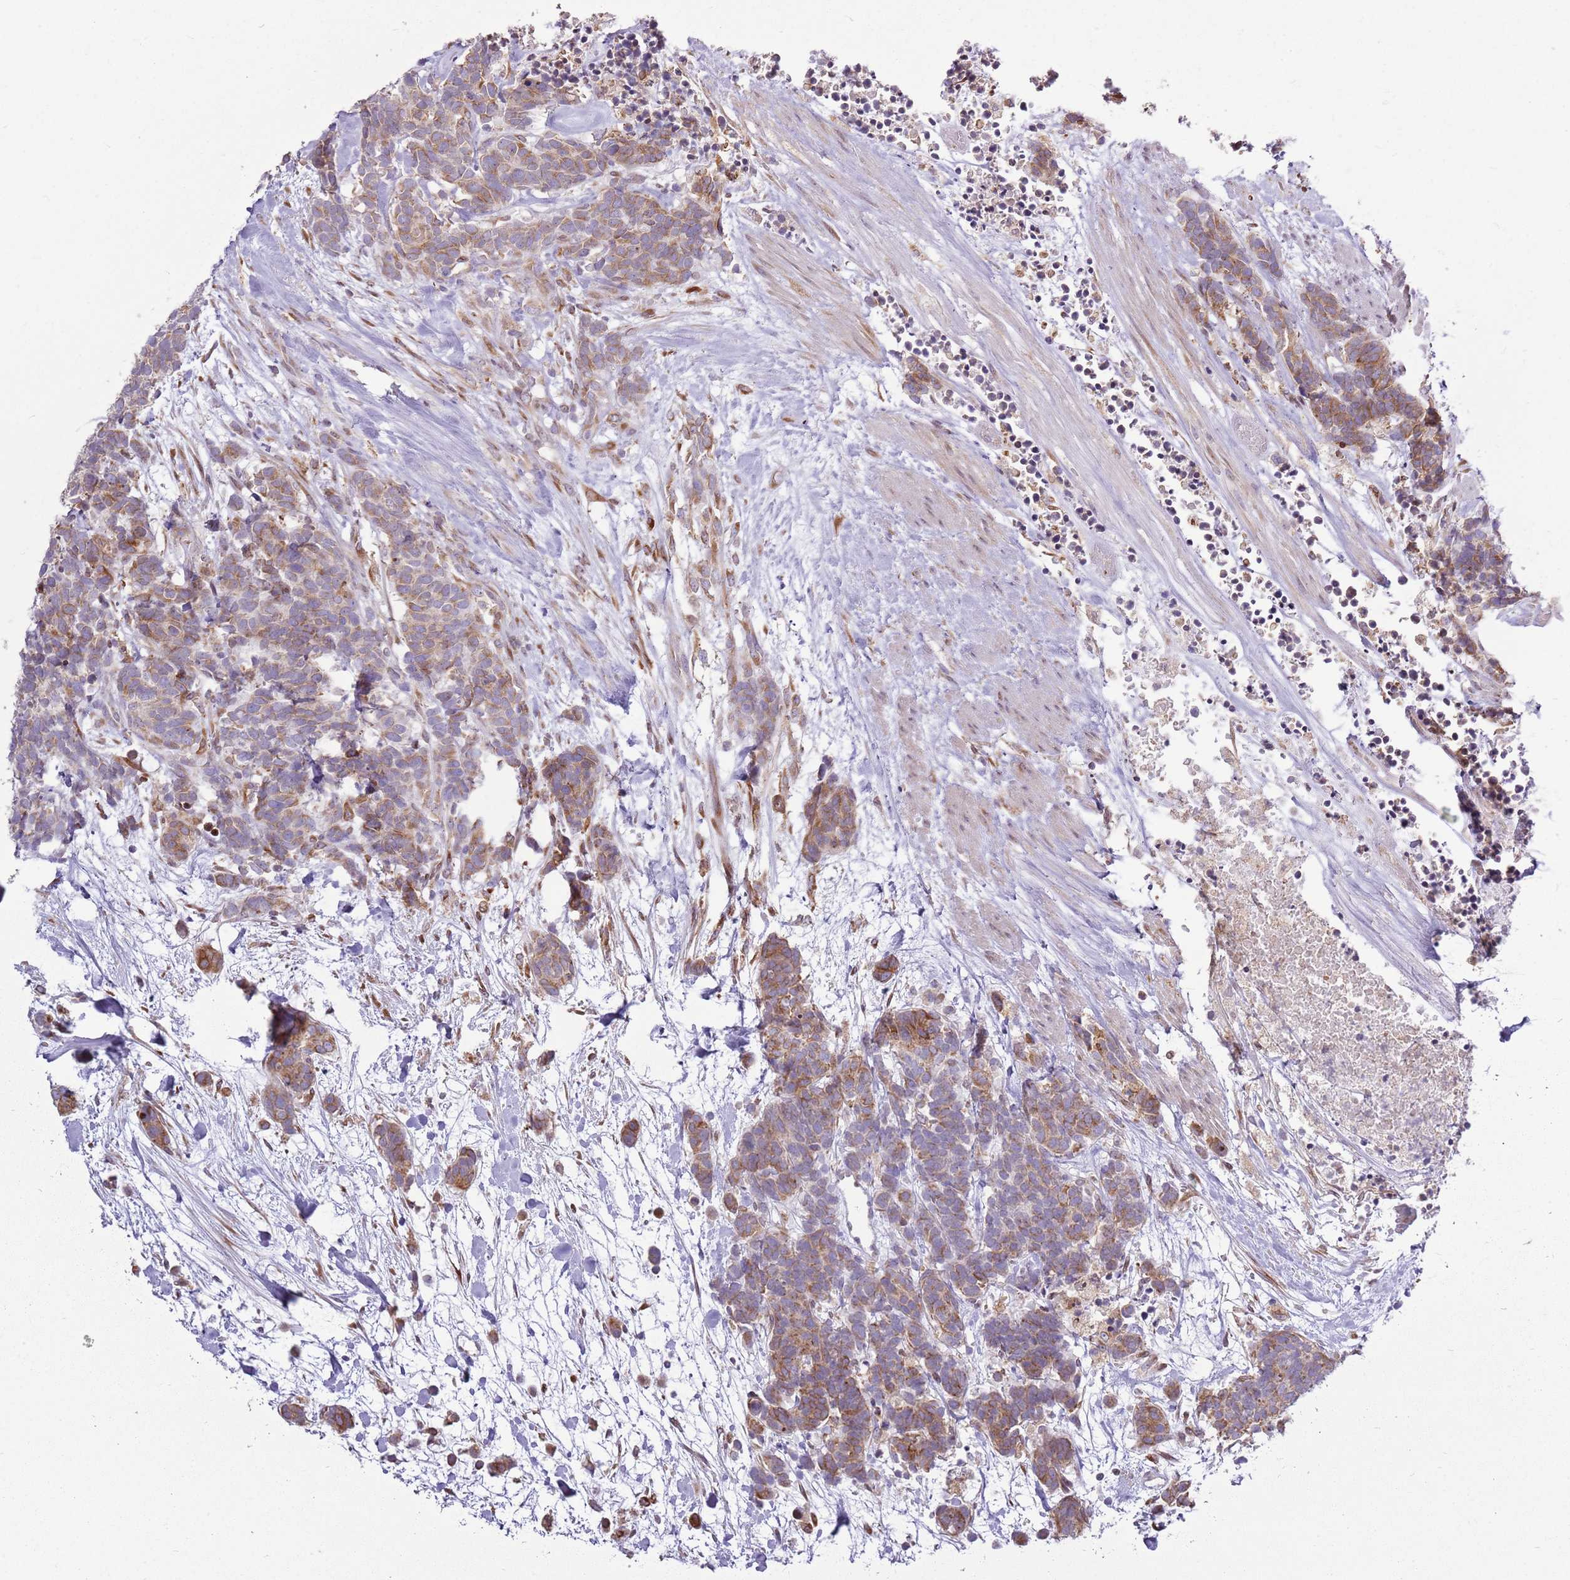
{"staining": {"intensity": "moderate", "quantity": "25%-75%", "location": "cytoplasmic/membranous"}, "tissue": "carcinoid", "cell_type": "Tumor cells", "image_type": "cancer", "snomed": [{"axis": "morphology", "description": "Carcinoma, NOS"}, {"axis": "morphology", "description": "Carcinoid, malignant, NOS"}, {"axis": "topography", "description": "Prostate"}], "caption": "IHC of carcinoid demonstrates medium levels of moderate cytoplasmic/membranous positivity in approximately 25%-75% of tumor cells.", "gene": "TMED10", "patient": {"sex": "male", "age": 57}}